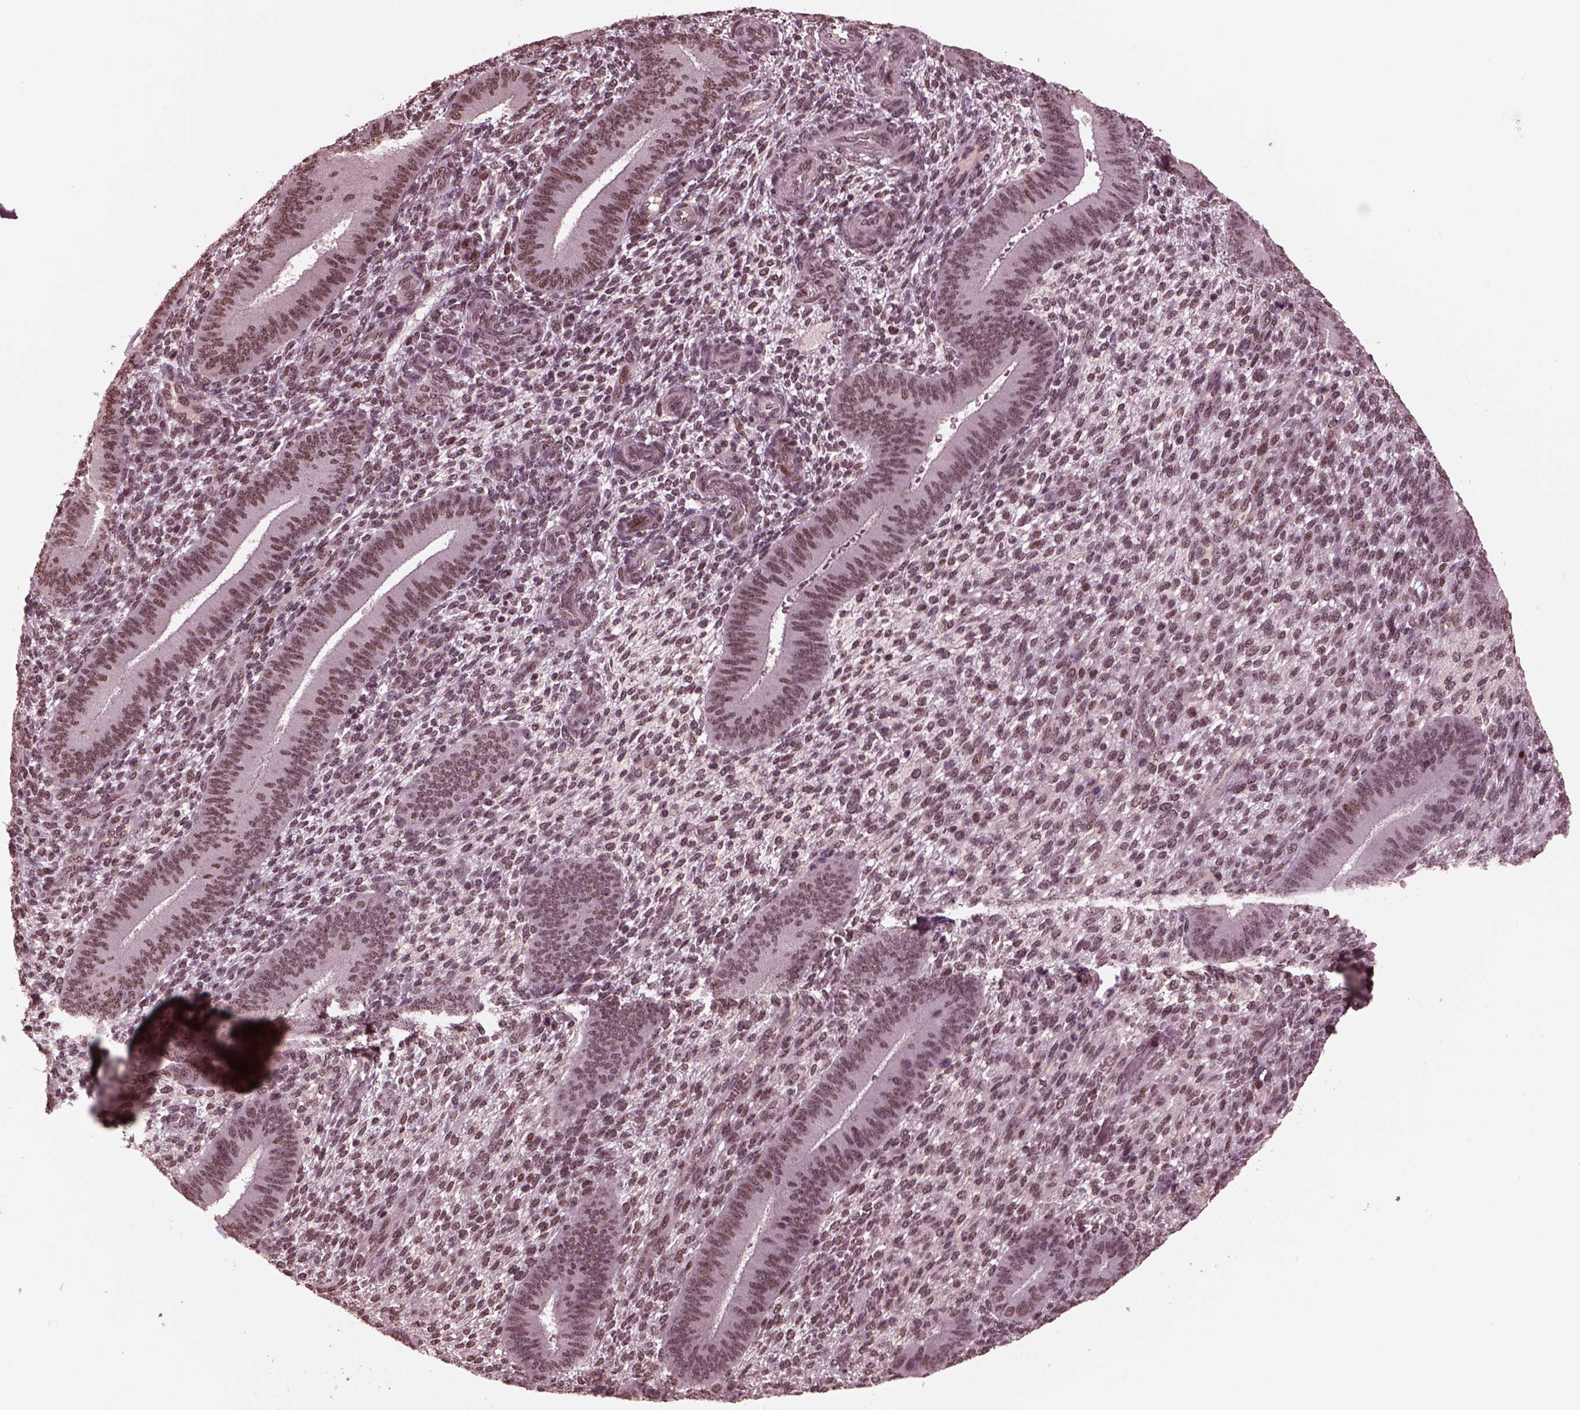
{"staining": {"intensity": "weak", "quantity": "25%-75%", "location": "nuclear"}, "tissue": "endometrium", "cell_type": "Cells in endometrial stroma", "image_type": "normal", "snomed": [{"axis": "morphology", "description": "Normal tissue, NOS"}, {"axis": "topography", "description": "Endometrium"}], "caption": "IHC histopathology image of benign endometrium: human endometrium stained using immunohistochemistry exhibits low levels of weak protein expression localized specifically in the nuclear of cells in endometrial stroma, appearing as a nuclear brown color.", "gene": "NAP1L5", "patient": {"sex": "female", "age": 39}}